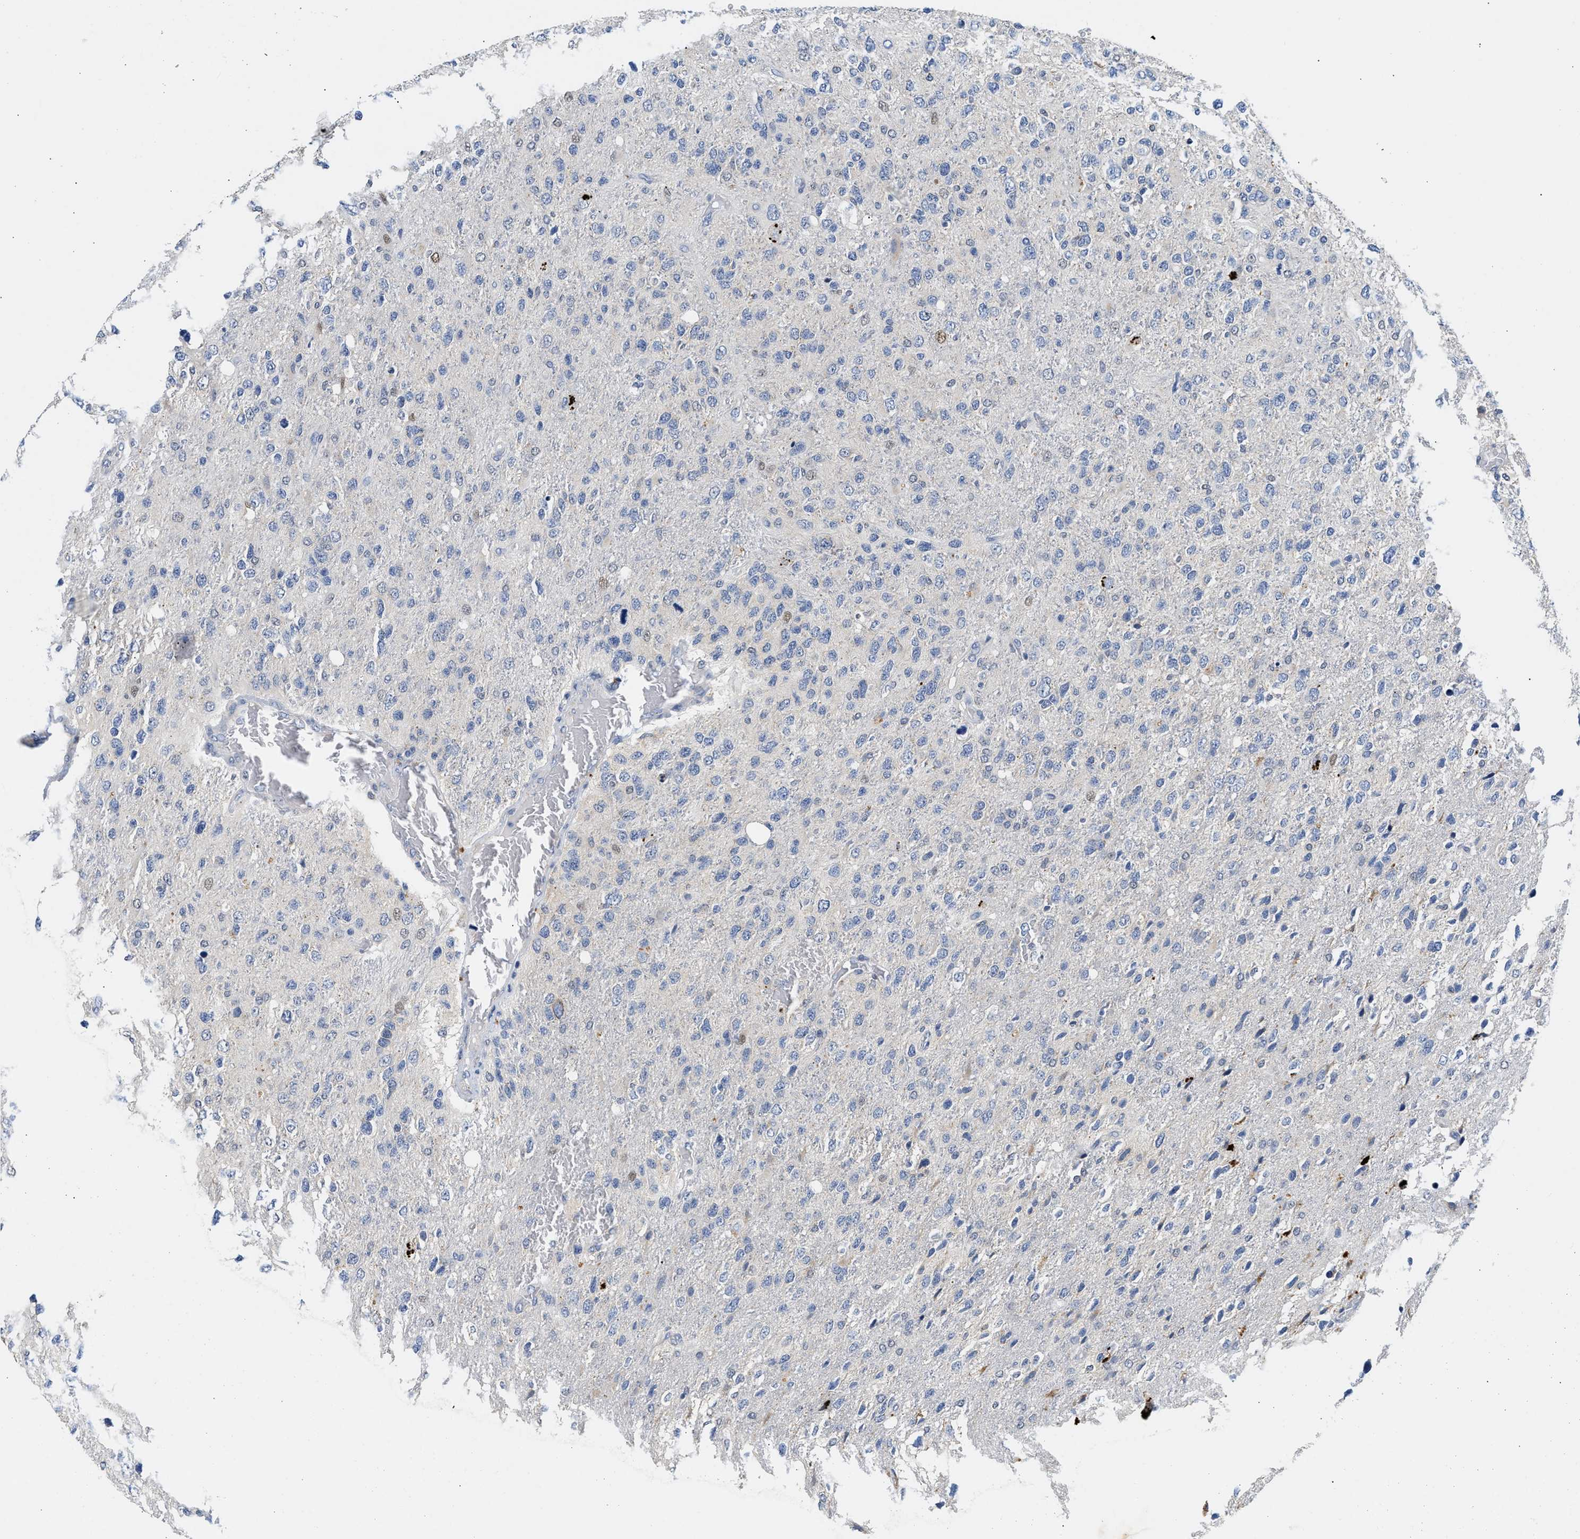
{"staining": {"intensity": "negative", "quantity": "none", "location": "none"}, "tissue": "glioma", "cell_type": "Tumor cells", "image_type": "cancer", "snomed": [{"axis": "morphology", "description": "Glioma, malignant, High grade"}, {"axis": "topography", "description": "Brain"}], "caption": "DAB immunohistochemical staining of malignant glioma (high-grade) shows no significant expression in tumor cells. The staining is performed using DAB brown chromogen with nuclei counter-stained in using hematoxylin.", "gene": "PPM1L", "patient": {"sex": "female", "age": 58}}